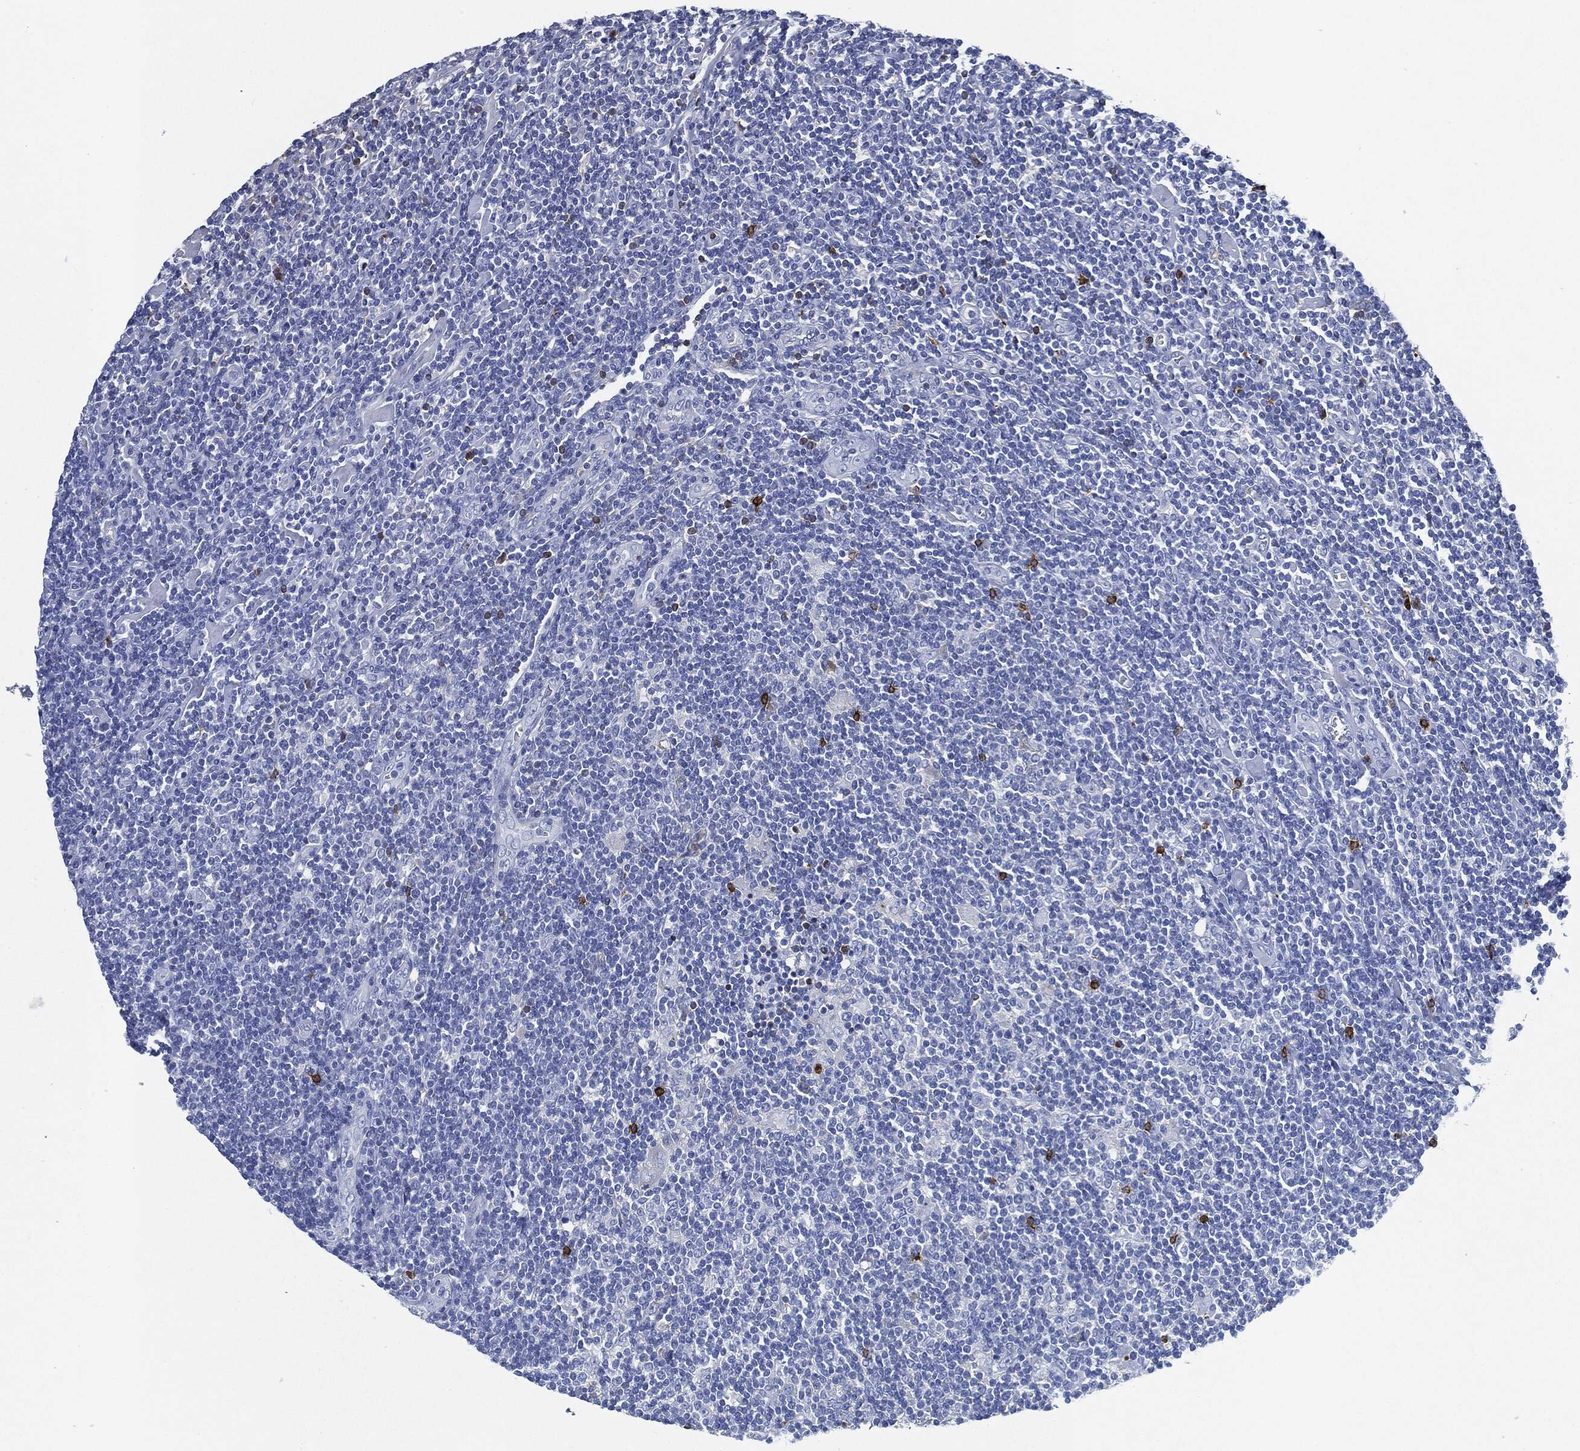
{"staining": {"intensity": "negative", "quantity": "none", "location": "none"}, "tissue": "lymphoma", "cell_type": "Tumor cells", "image_type": "cancer", "snomed": [{"axis": "morphology", "description": "Hodgkin's disease, NOS"}, {"axis": "topography", "description": "Lymph node"}], "caption": "Tumor cells show no significant protein expression in lymphoma.", "gene": "IGLV6-57", "patient": {"sex": "male", "age": 40}}